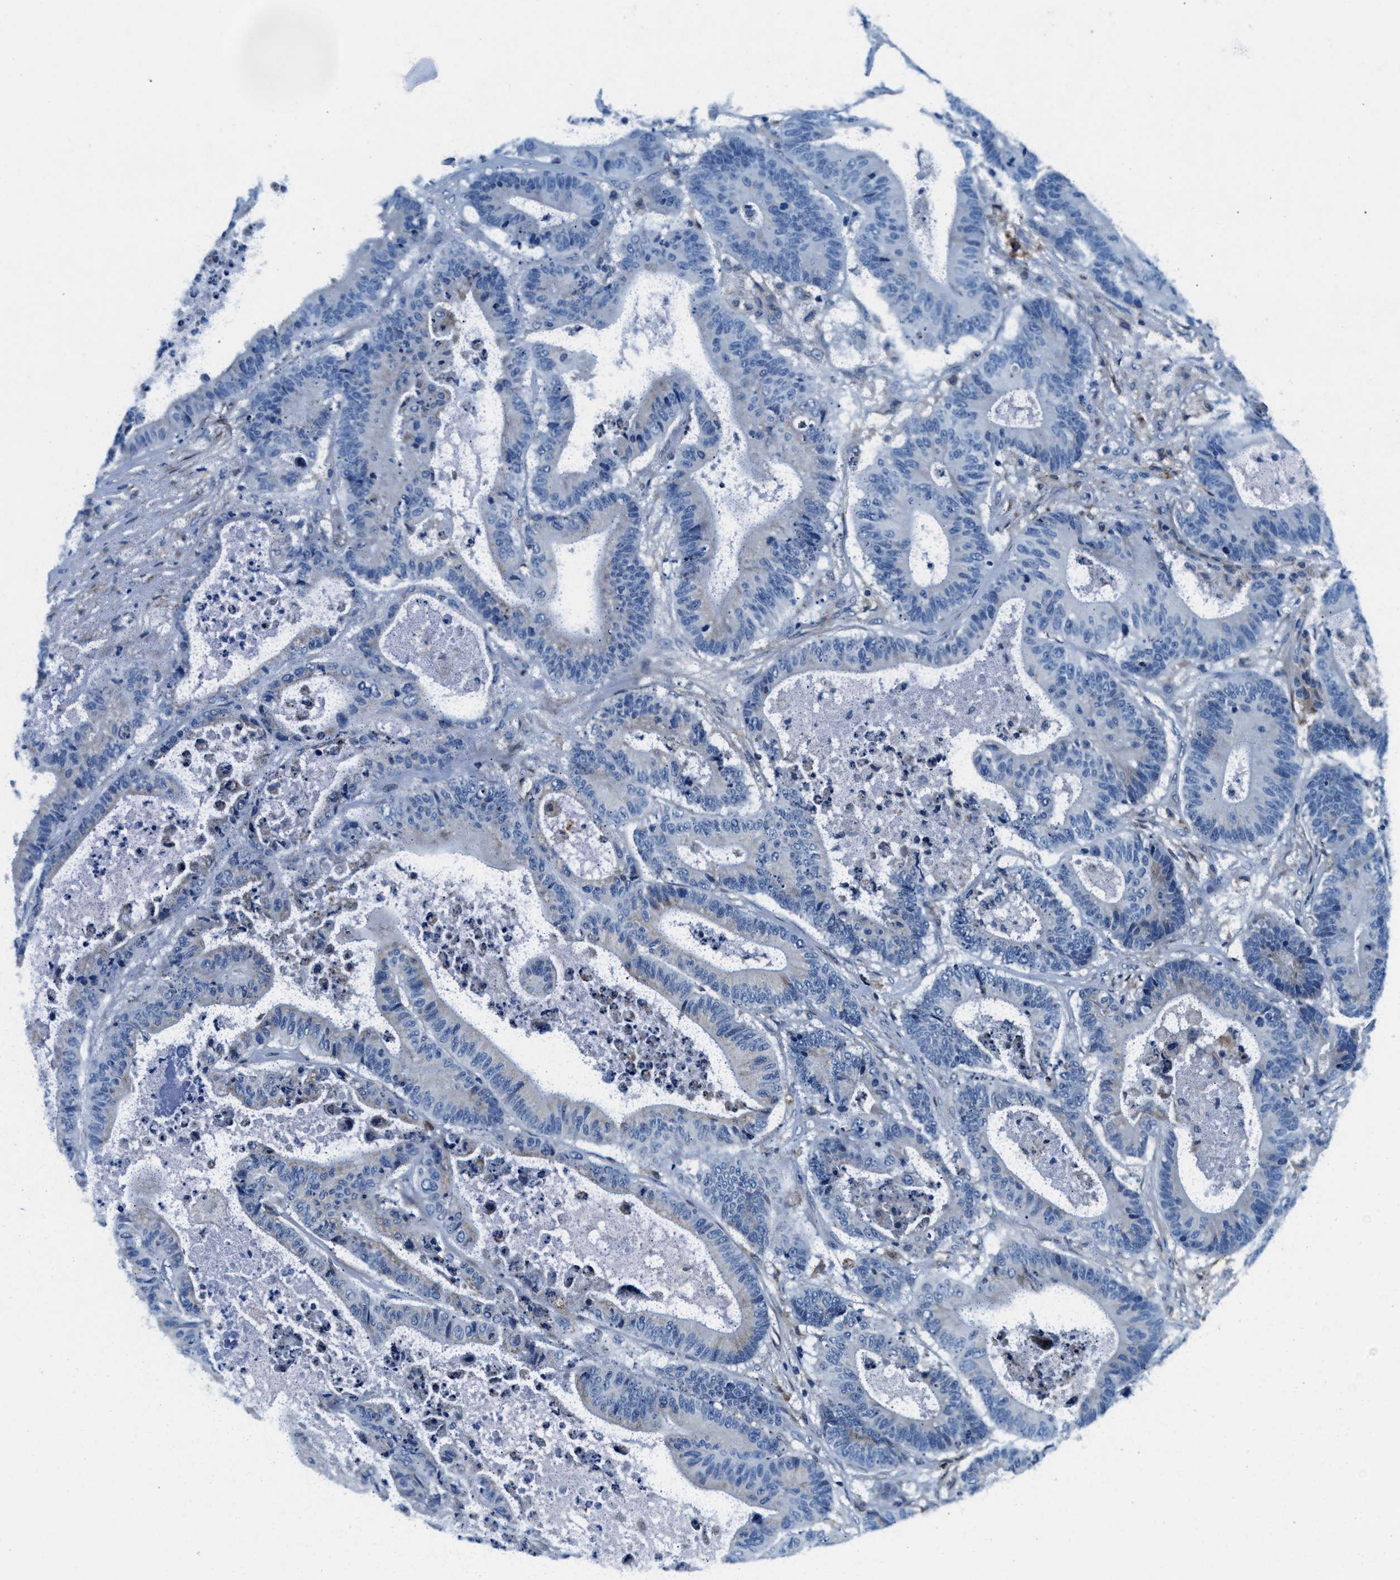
{"staining": {"intensity": "negative", "quantity": "none", "location": "none"}, "tissue": "colorectal cancer", "cell_type": "Tumor cells", "image_type": "cancer", "snomed": [{"axis": "morphology", "description": "Adenocarcinoma, NOS"}, {"axis": "topography", "description": "Colon"}], "caption": "Tumor cells are negative for protein expression in human colorectal adenocarcinoma. (Stains: DAB immunohistochemistry with hematoxylin counter stain, Microscopy: brightfield microscopy at high magnification).", "gene": "SLFN11", "patient": {"sex": "female", "age": 84}}